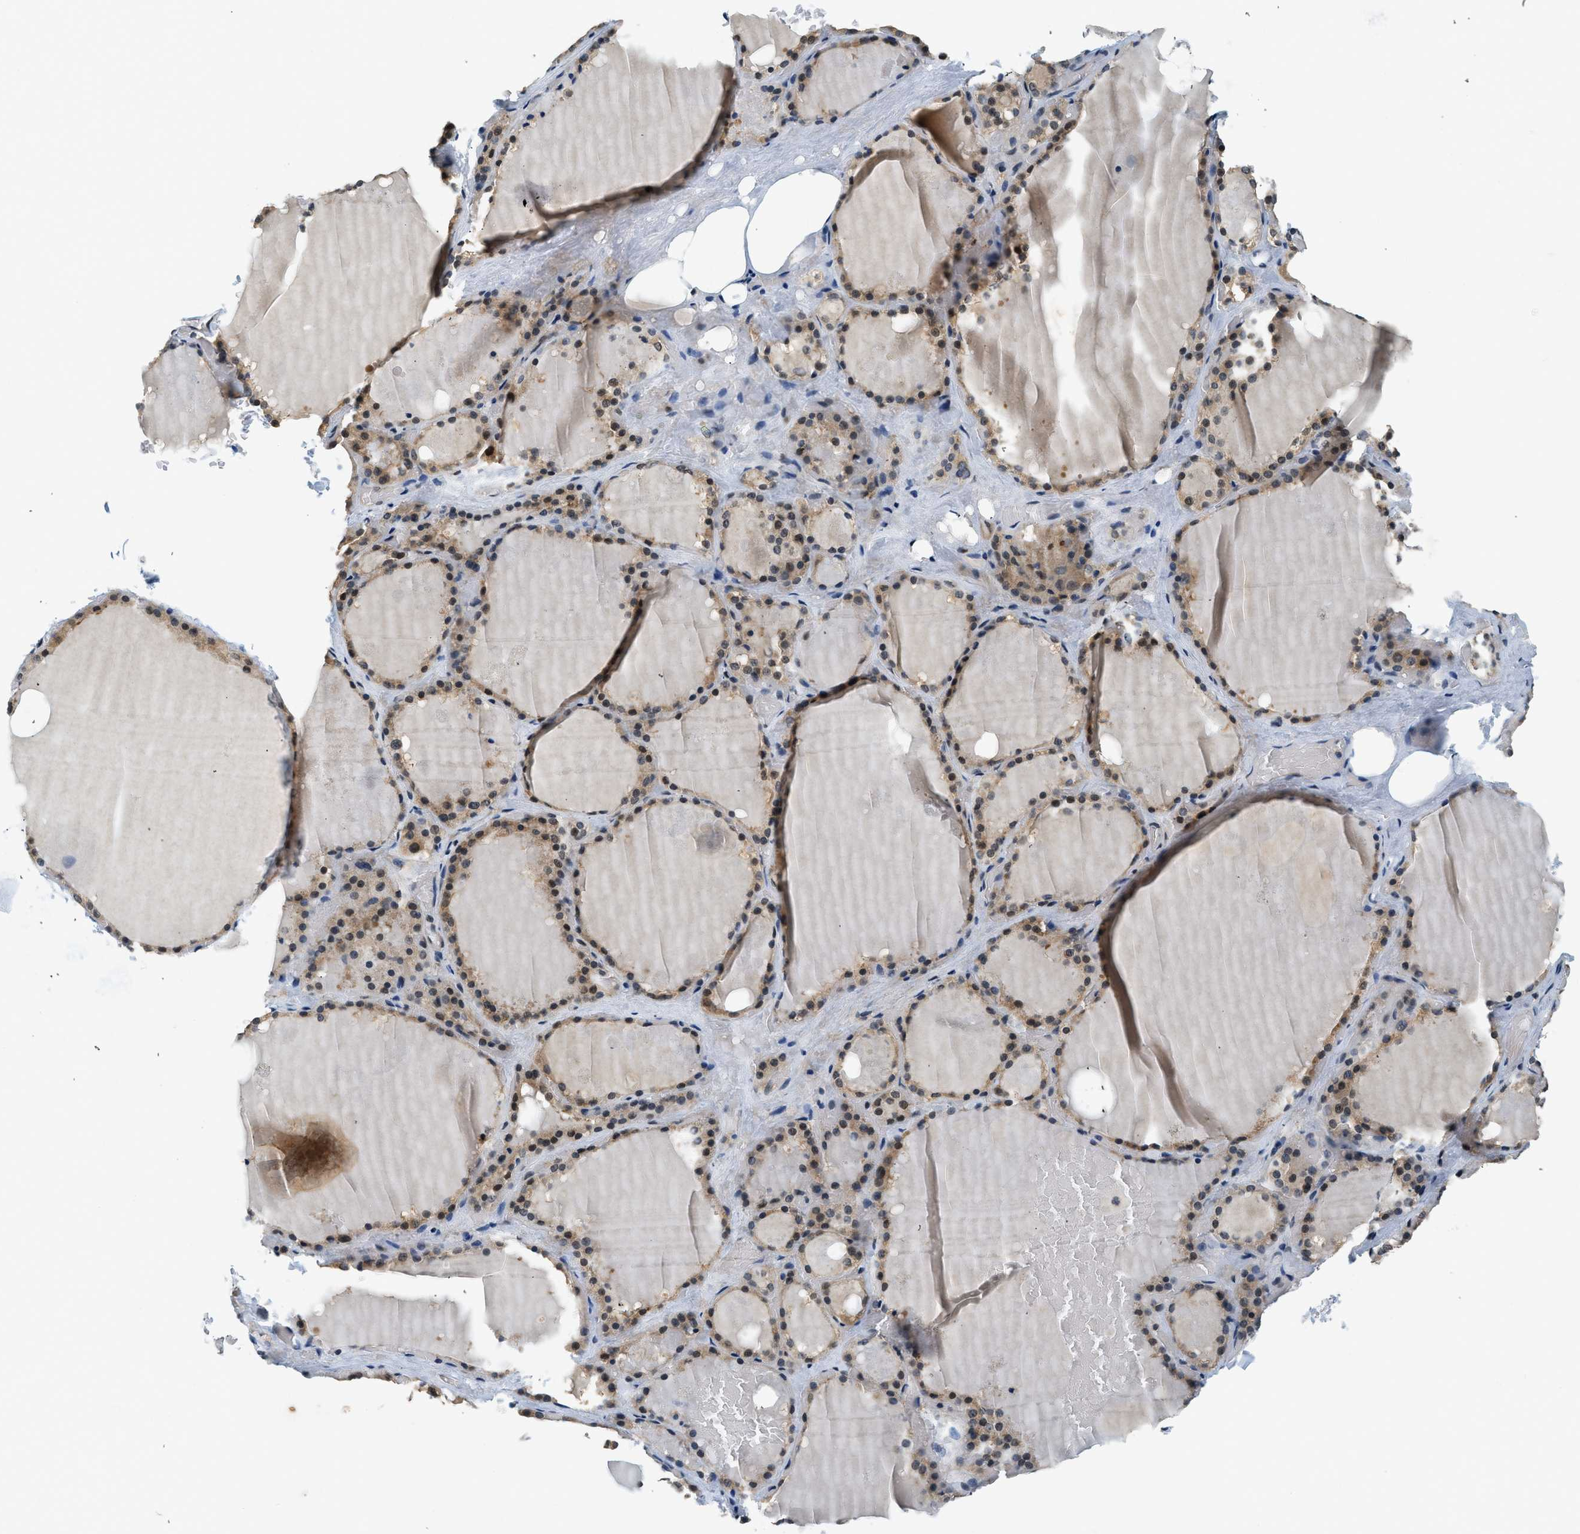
{"staining": {"intensity": "moderate", "quantity": ">75%", "location": "cytoplasmic/membranous"}, "tissue": "thyroid gland", "cell_type": "Glandular cells", "image_type": "normal", "snomed": [{"axis": "morphology", "description": "Normal tissue, NOS"}, {"axis": "topography", "description": "Thyroid gland"}], "caption": "Protein analysis of unremarkable thyroid gland demonstrates moderate cytoplasmic/membranous positivity in approximately >75% of glandular cells. The staining was performed using DAB to visualize the protein expression in brown, while the nuclei were stained in blue with hematoxylin (Magnification: 20x).", "gene": "PSMD3", "patient": {"sex": "male", "age": 61}}